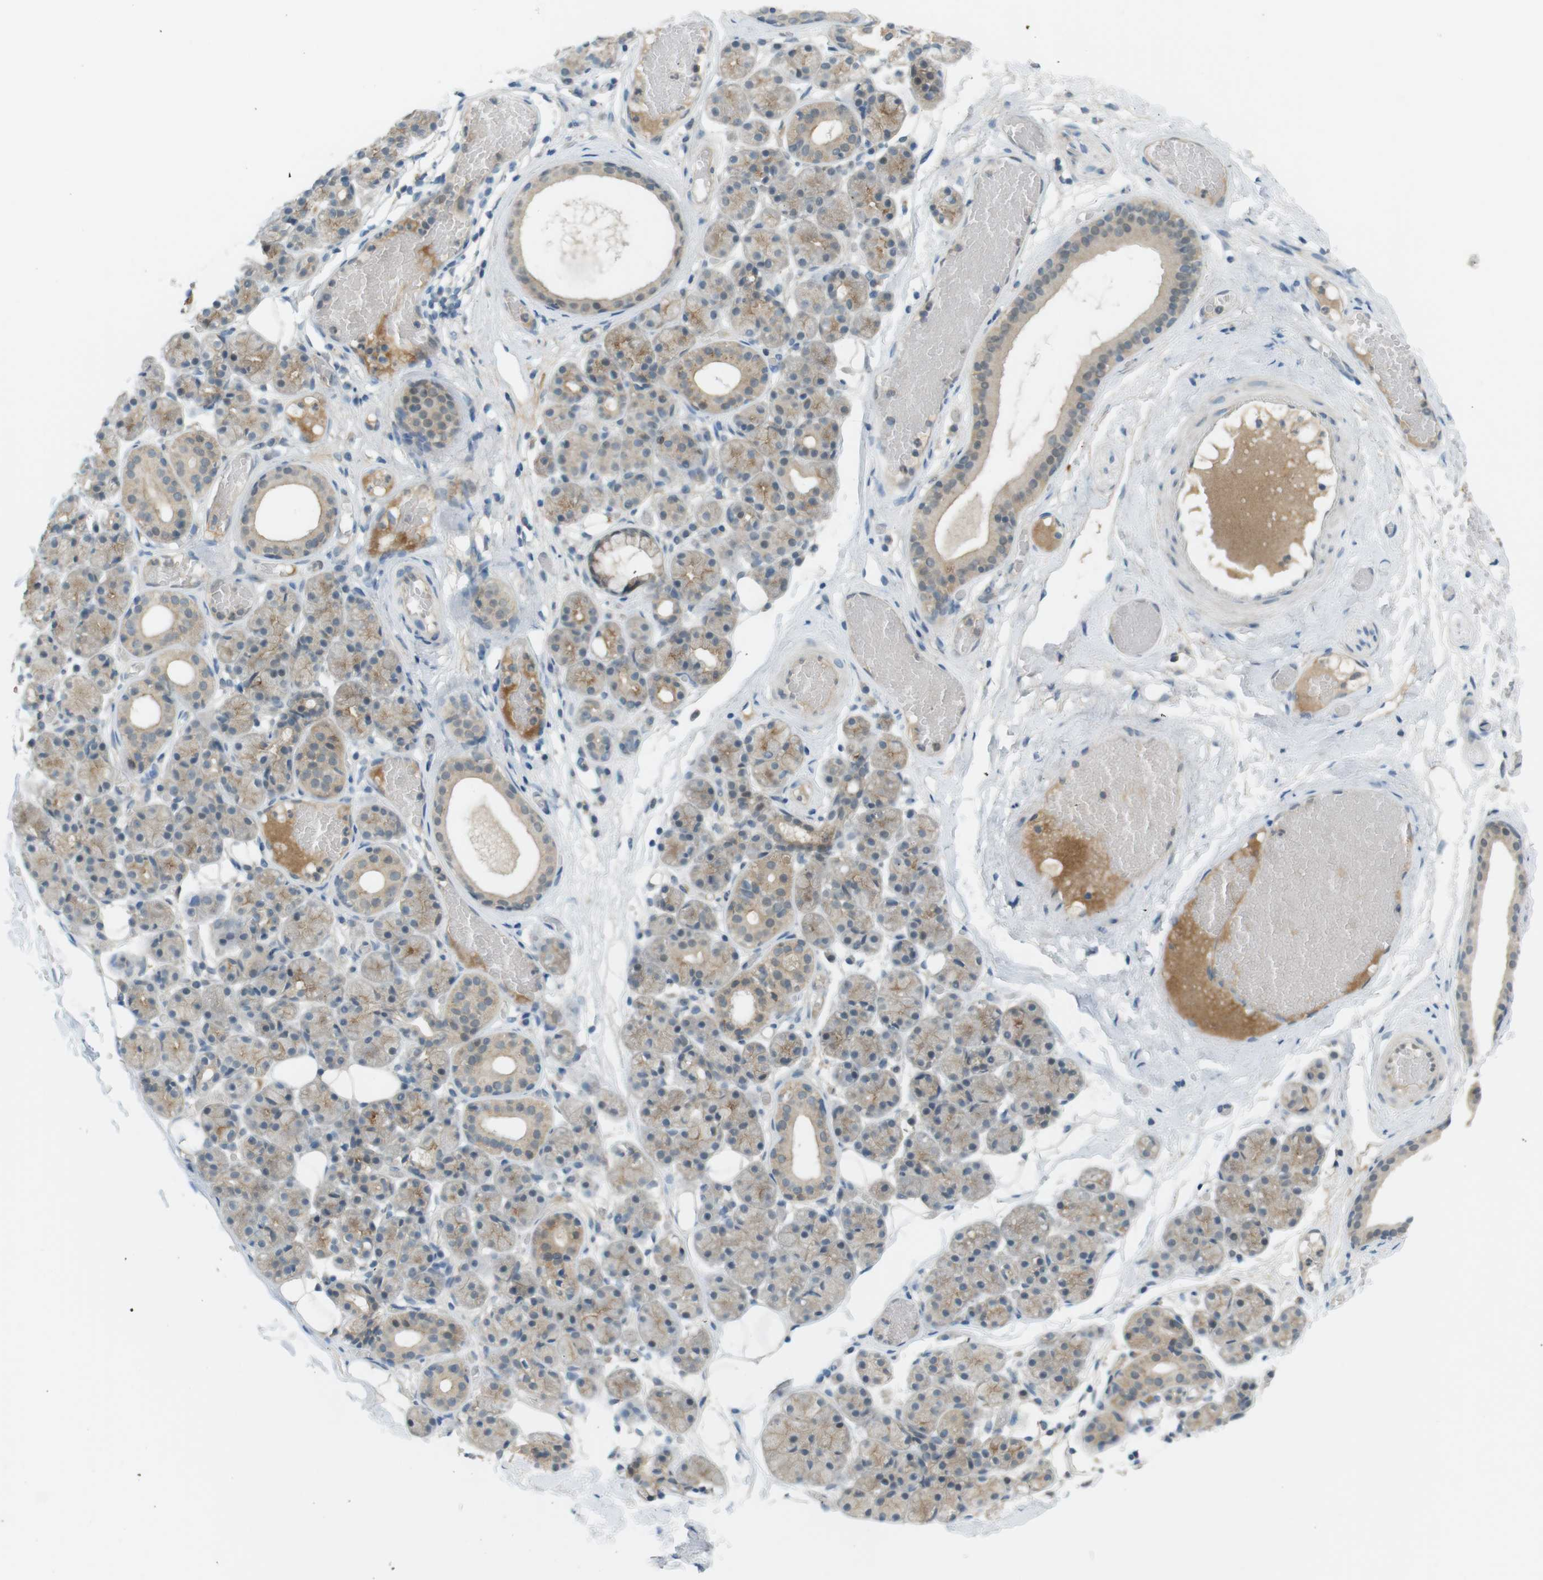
{"staining": {"intensity": "weak", "quantity": "25%-75%", "location": "cytoplasmic/membranous"}, "tissue": "salivary gland", "cell_type": "Glandular cells", "image_type": "normal", "snomed": [{"axis": "morphology", "description": "Normal tissue, NOS"}, {"axis": "topography", "description": "Salivary gland"}], "caption": "High-power microscopy captured an IHC photomicrograph of benign salivary gland, revealing weak cytoplasmic/membranous staining in approximately 25%-75% of glandular cells.", "gene": "ZDHHC20", "patient": {"sex": "male", "age": 63}}